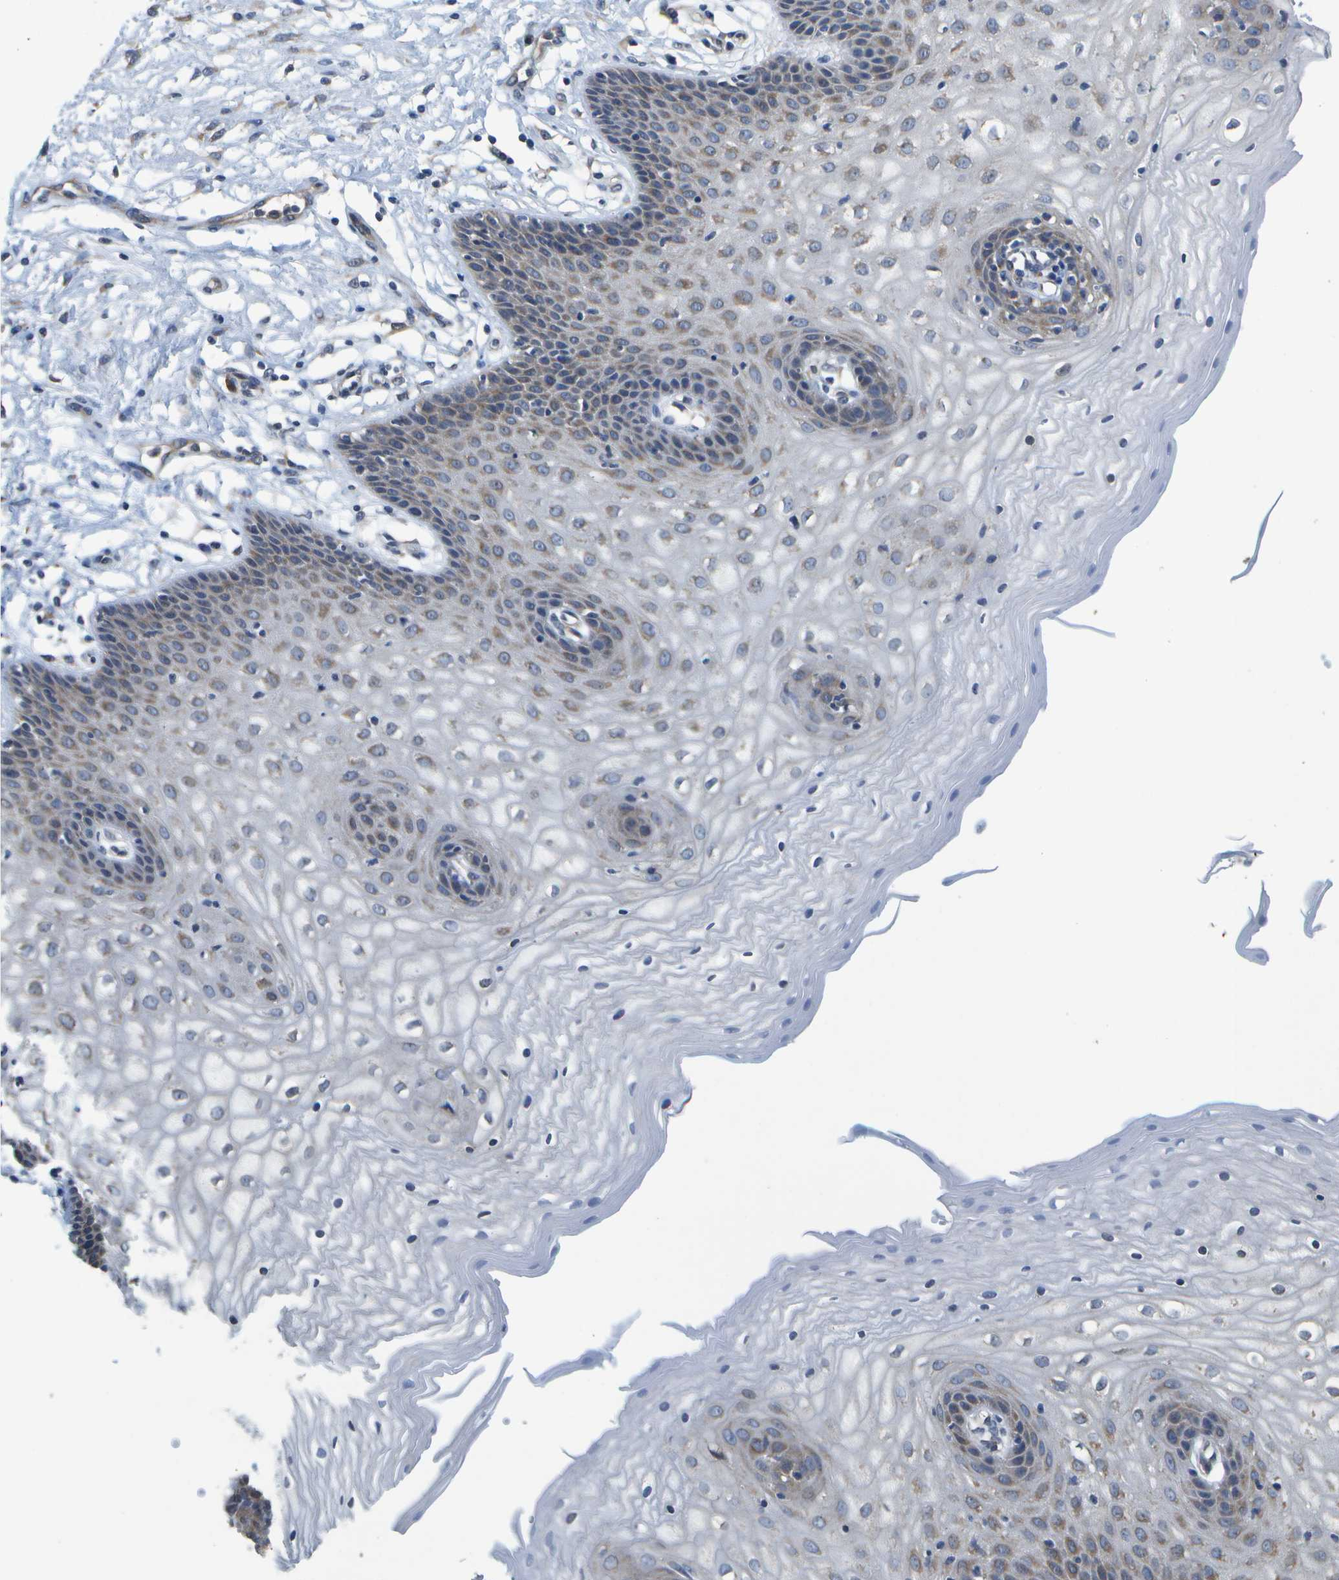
{"staining": {"intensity": "moderate", "quantity": ">75%", "location": "cytoplasmic/membranous"}, "tissue": "vagina", "cell_type": "Squamous epithelial cells", "image_type": "normal", "snomed": [{"axis": "morphology", "description": "Normal tissue, NOS"}, {"axis": "topography", "description": "Vagina"}], "caption": "Moderate cytoplasmic/membranous staining is identified in approximately >75% of squamous epithelial cells in benign vagina.", "gene": "HADHA", "patient": {"sex": "female", "age": 34}}